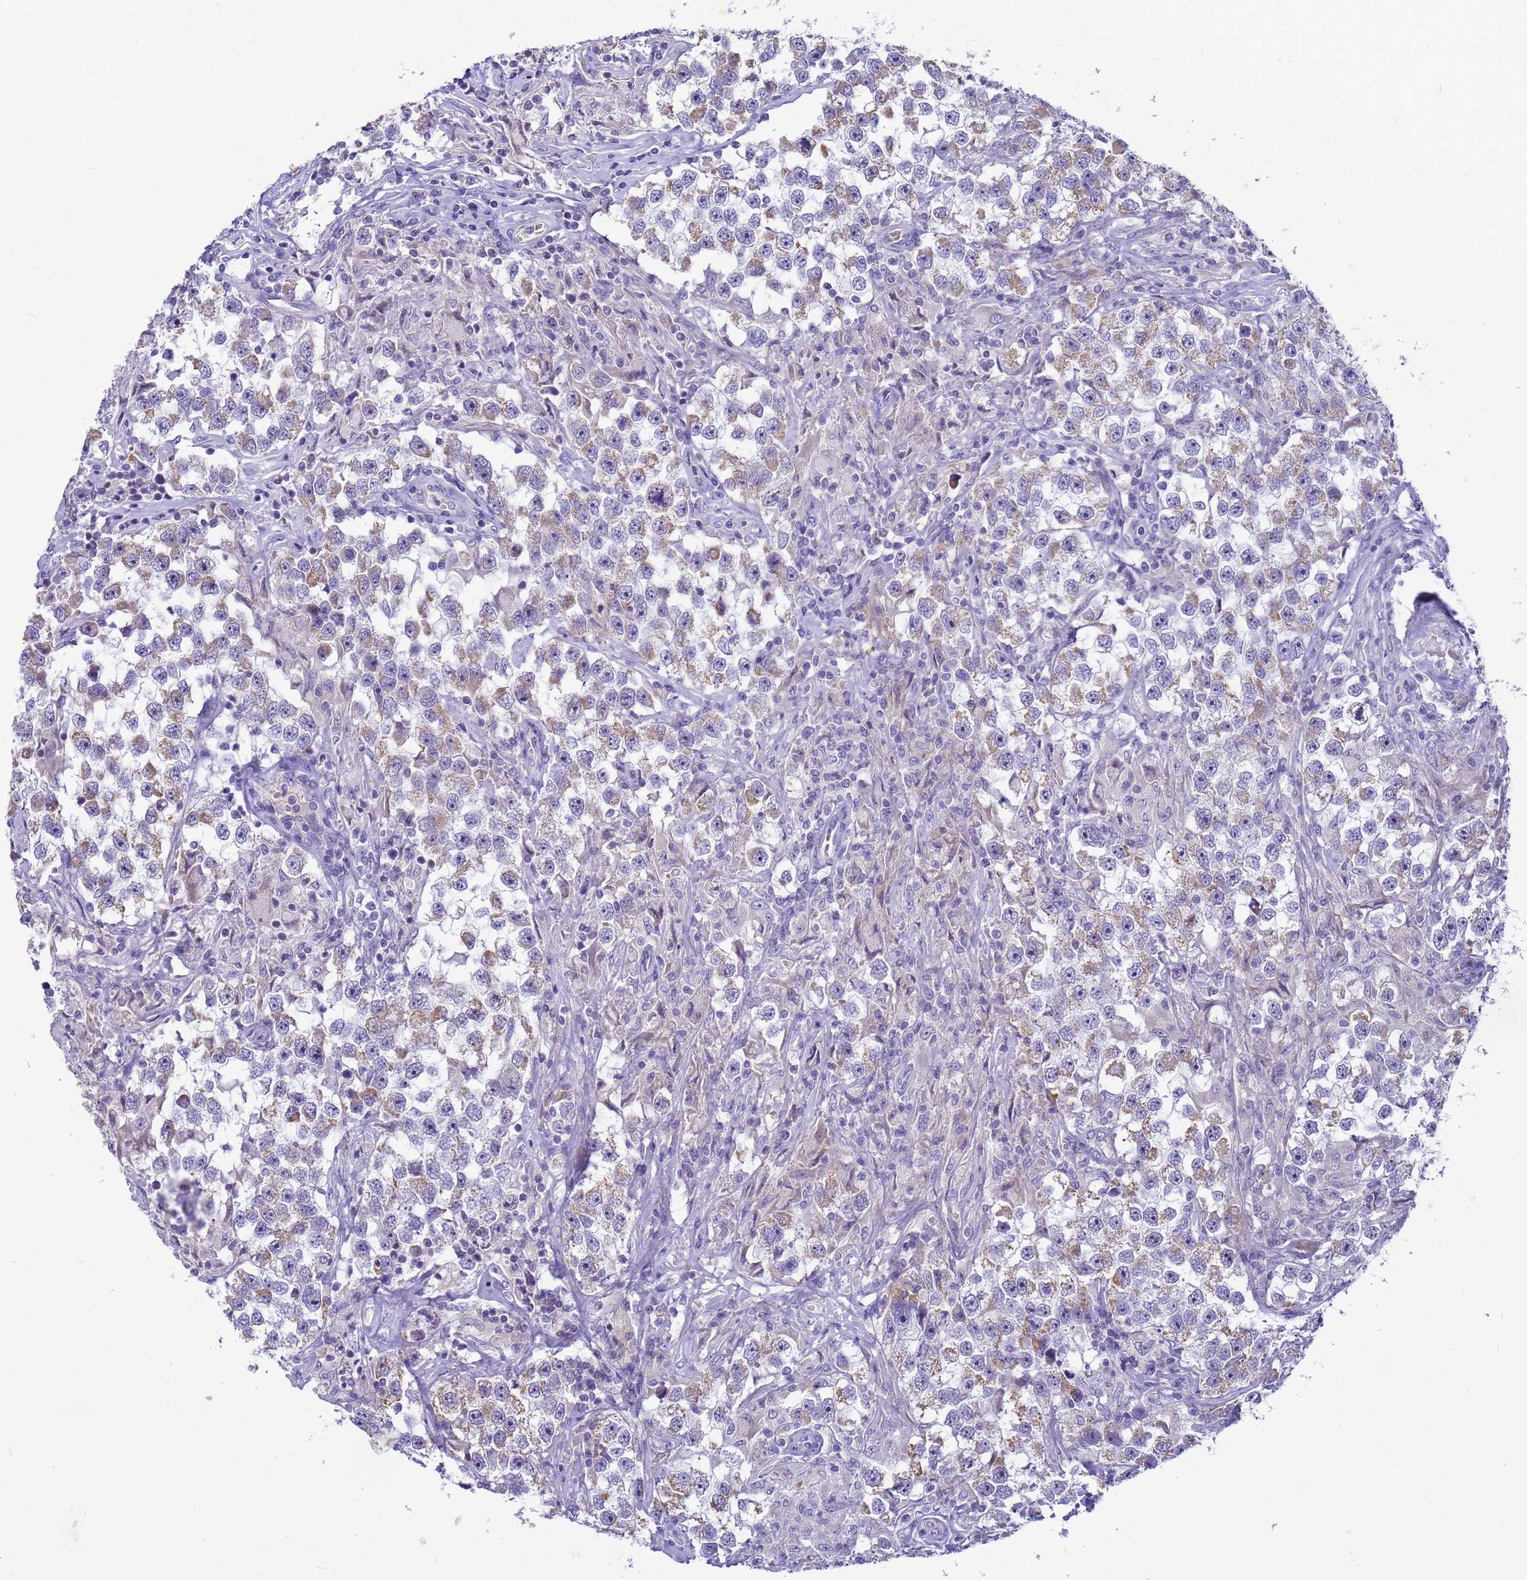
{"staining": {"intensity": "weak", "quantity": "<25%", "location": "cytoplasmic/membranous"}, "tissue": "testis cancer", "cell_type": "Tumor cells", "image_type": "cancer", "snomed": [{"axis": "morphology", "description": "Seminoma, NOS"}, {"axis": "topography", "description": "Testis"}], "caption": "A photomicrograph of testis cancer (seminoma) stained for a protein demonstrates no brown staining in tumor cells.", "gene": "PIEZO2", "patient": {"sex": "male", "age": 46}}